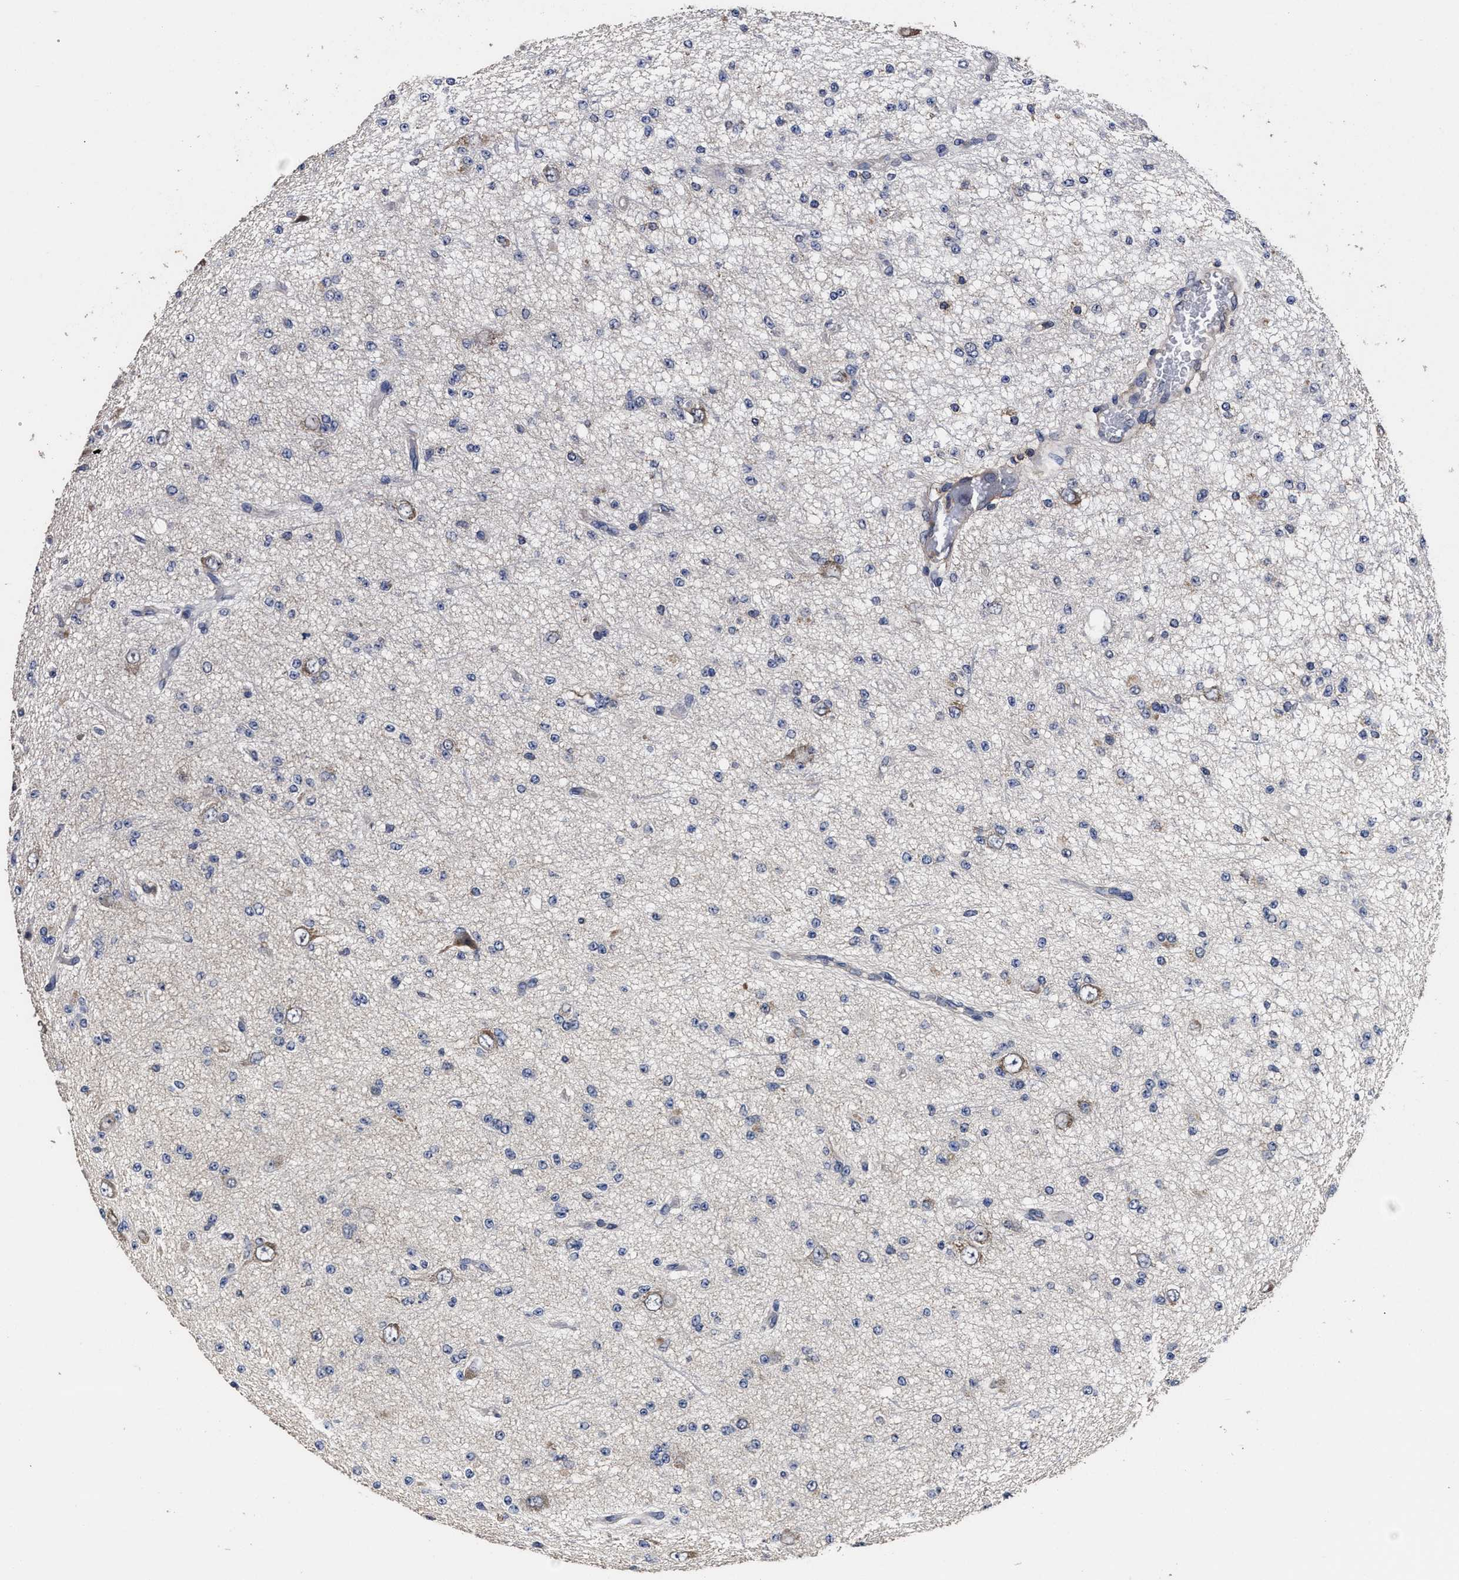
{"staining": {"intensity": "negative", "quantity": "none", "location": "none"}, "tissue": "glioma", "cell_type": "Tumor cells", "image_type": "cancer", "snomed": [{"axis": "morphology", "description": "Glioma, malignant, Low grade"}, {"axis": "topography", "description": "Brain"}], "caption": "High magnification brightfield microscopy of glioma stained with DAB (3,3'-diaminobenzidine) (brown) and counterstained with hematoxylin (blue): tumor cells show no significant positivity. (DAB (3,3'-diaminobenzidine) IHC with hematoxylin counter stain).", "gene": "AVEN", "patient": {"sex": "male", "age": 38}}